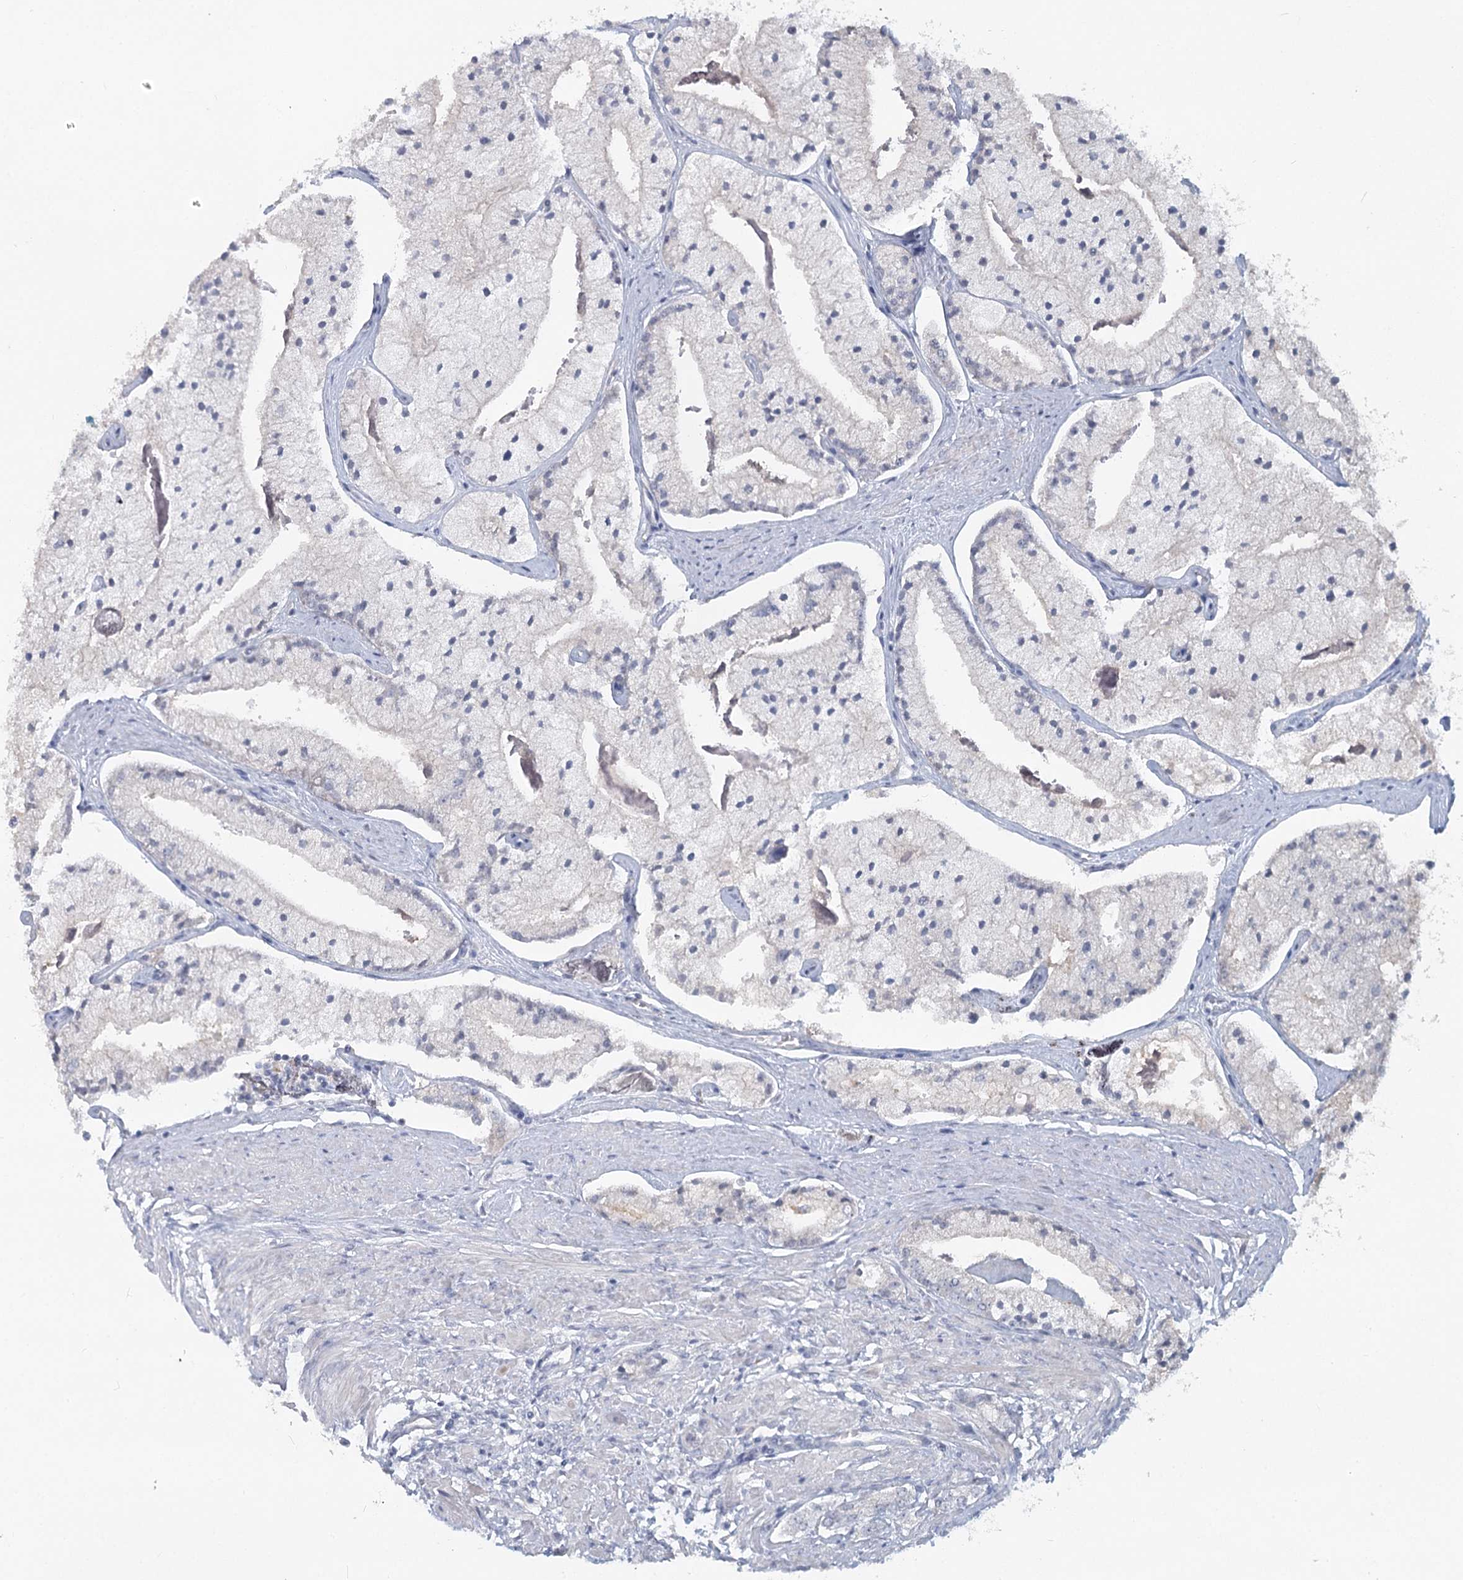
{"staining": {"intensity": "negative", "quantity": "none", "location": "none"}, "tissue": "prostate cancer", "cell_type": "Tumor cells", "image_type": "cancer", "snomed": [{"axis": "morphology", "description": "Adenocarcinoma, High grade"}, {"axis": "topography", "description": "Prostate"}], "caption": "Tumor cells are negative for protein expression in human adenocarcinoma (high-grade) (prostate).", "gene": "SLC9A3", "patient": {"sex": "male", "age": 50}}